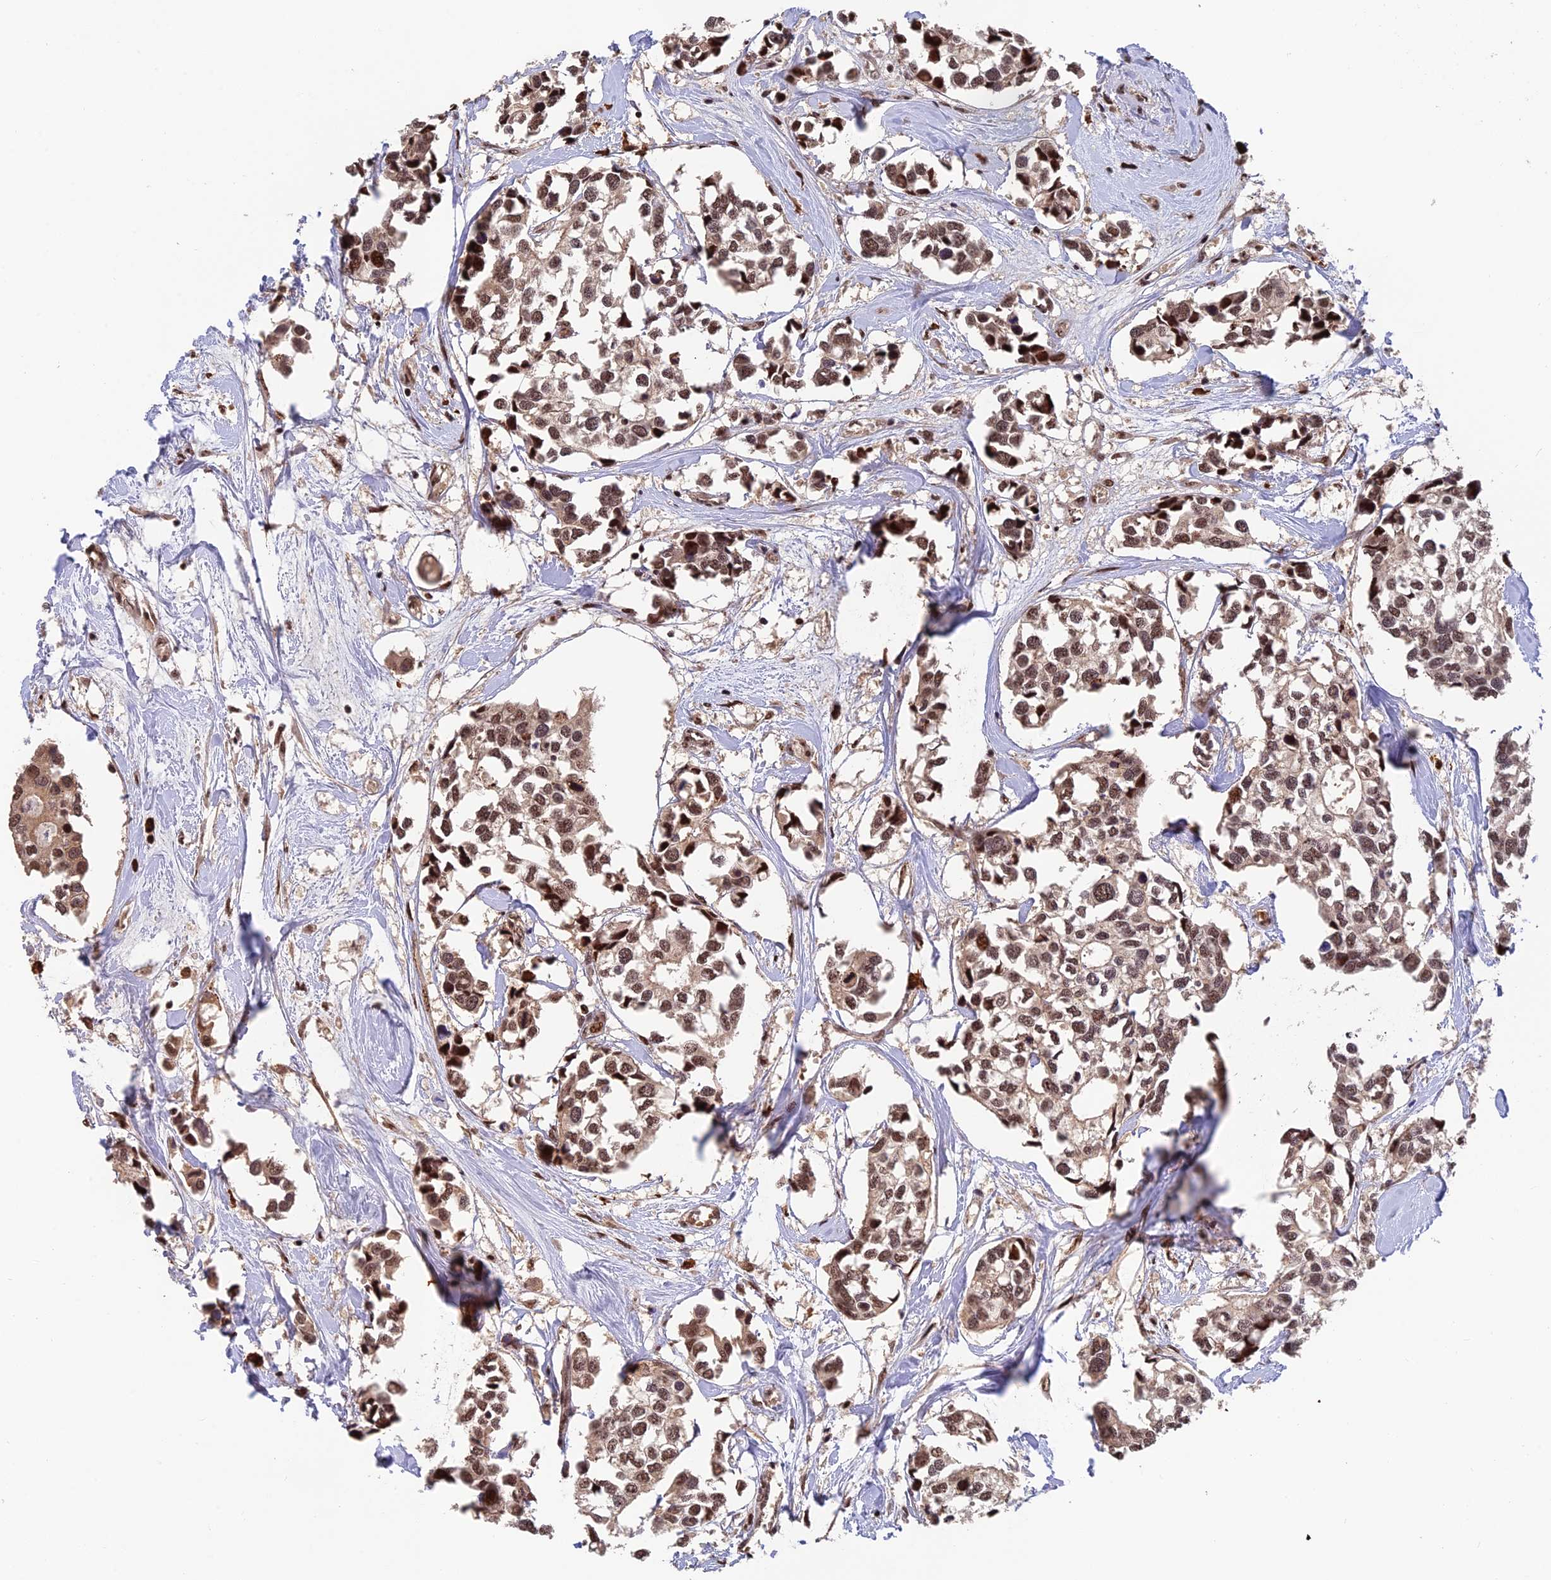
{"staining": {"intensity": "moderate", "quantity": ">75%", "location": "nuclear"}, "tissue": "breast cancer", "cell_type": "Tumor cells", "image_type": "cancer", "snomed": [{"axis": "morphology", "description": "Duct carcinoma"}, {"axis": "topography", "description": "Breast"}], "caption": "This photomicrograph demonstrates IHC staining of human breast cancer, with medium moderate nuclear positivity in about >75% of tumor cells.", "gene": "OSBPL1A", "patient": {"sex": "female", "age": 83}}